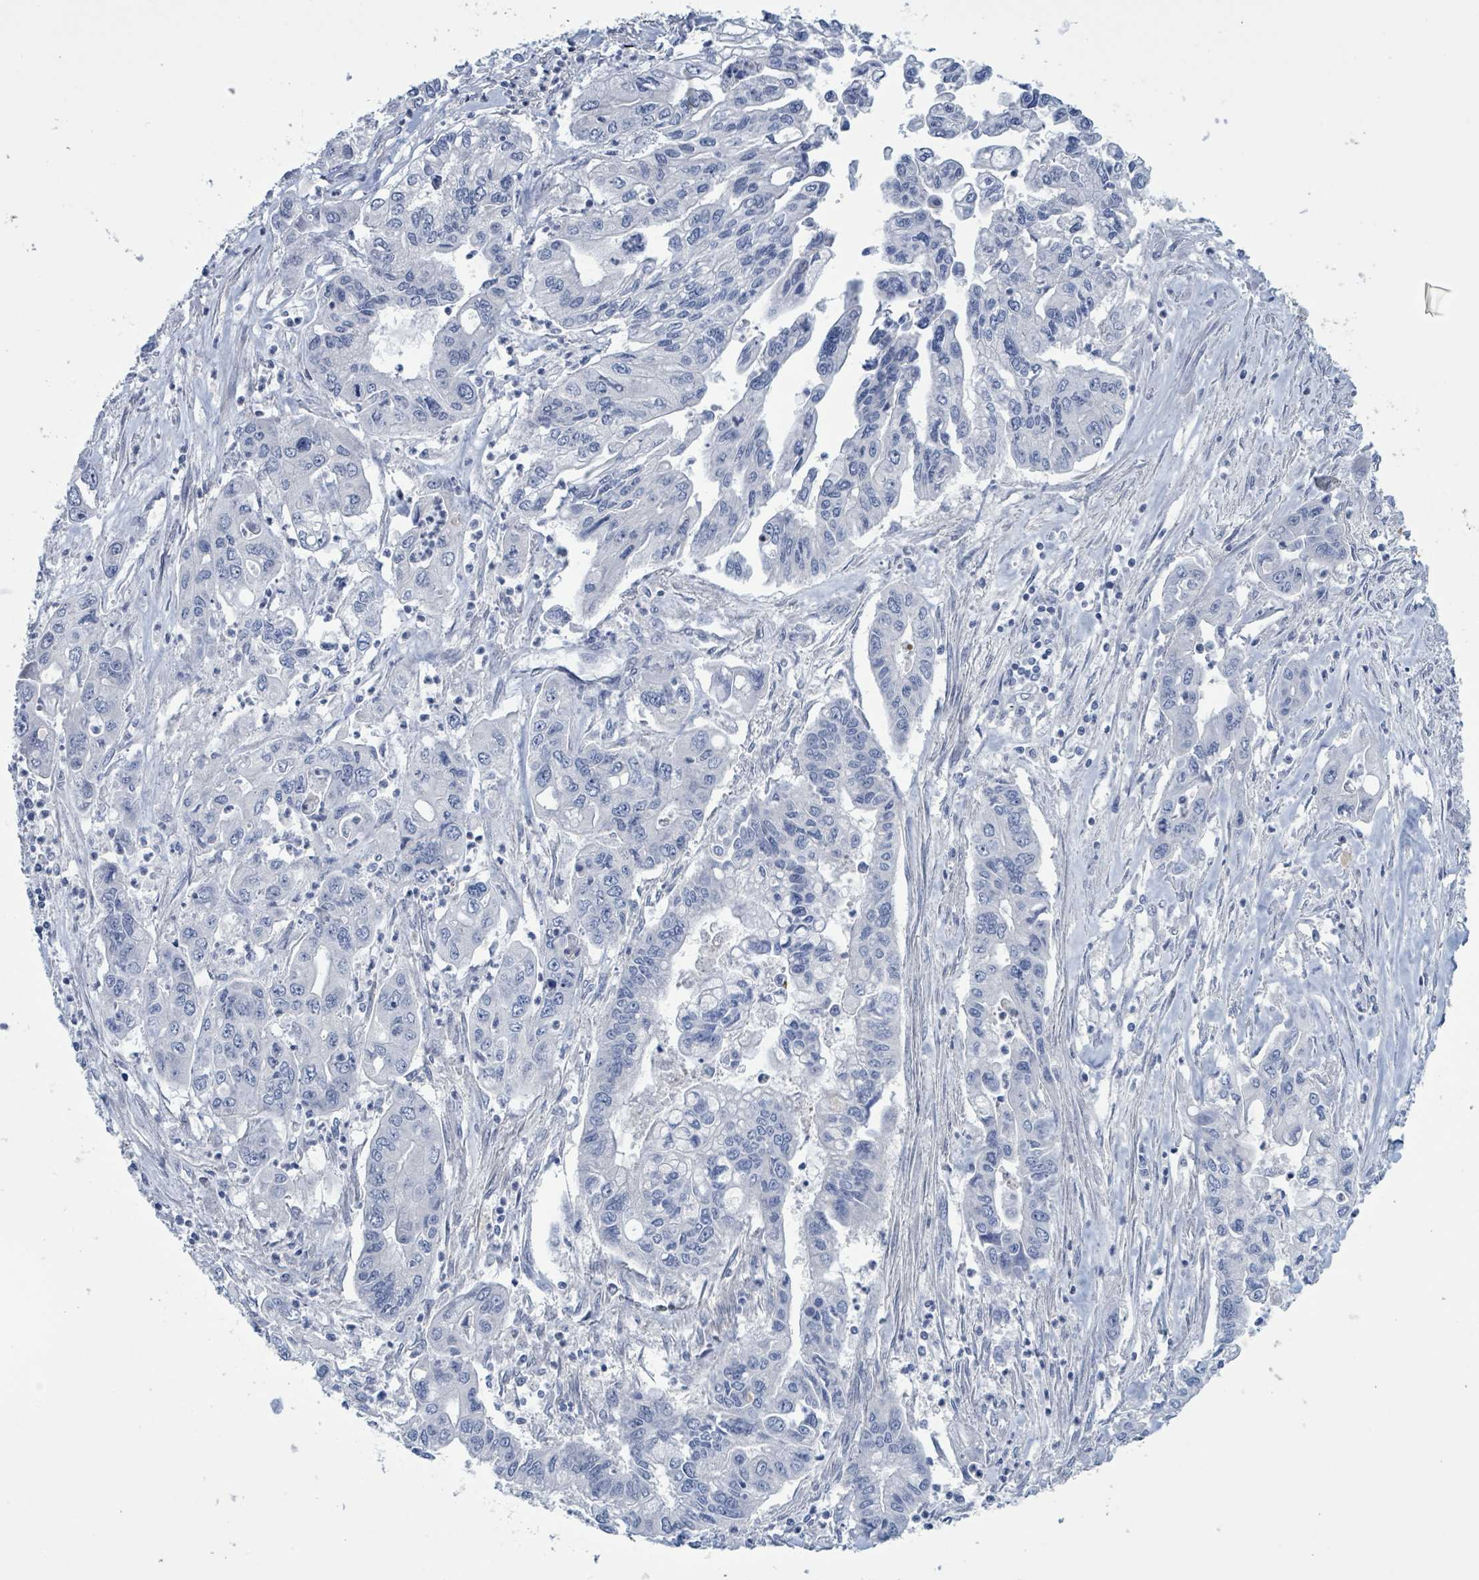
{"staining": {"intensity": "negative", "quantity": "none", "location": "none"}, "tissue": "pancreatic cancer", "cell_type": "Tumor cells", "image_type": "cancer", "snomed": [{"axis": "morphology", "description": "Adenocarcinoma, NOS"}, {"axis": "topography", "description": "Pancreas"}], "caption": "There is no significant staining in tumor cells of pancreatic adenocarcinoma.", "gene": "DGKZ", "patient": {"sex": "male", "age": 62}}